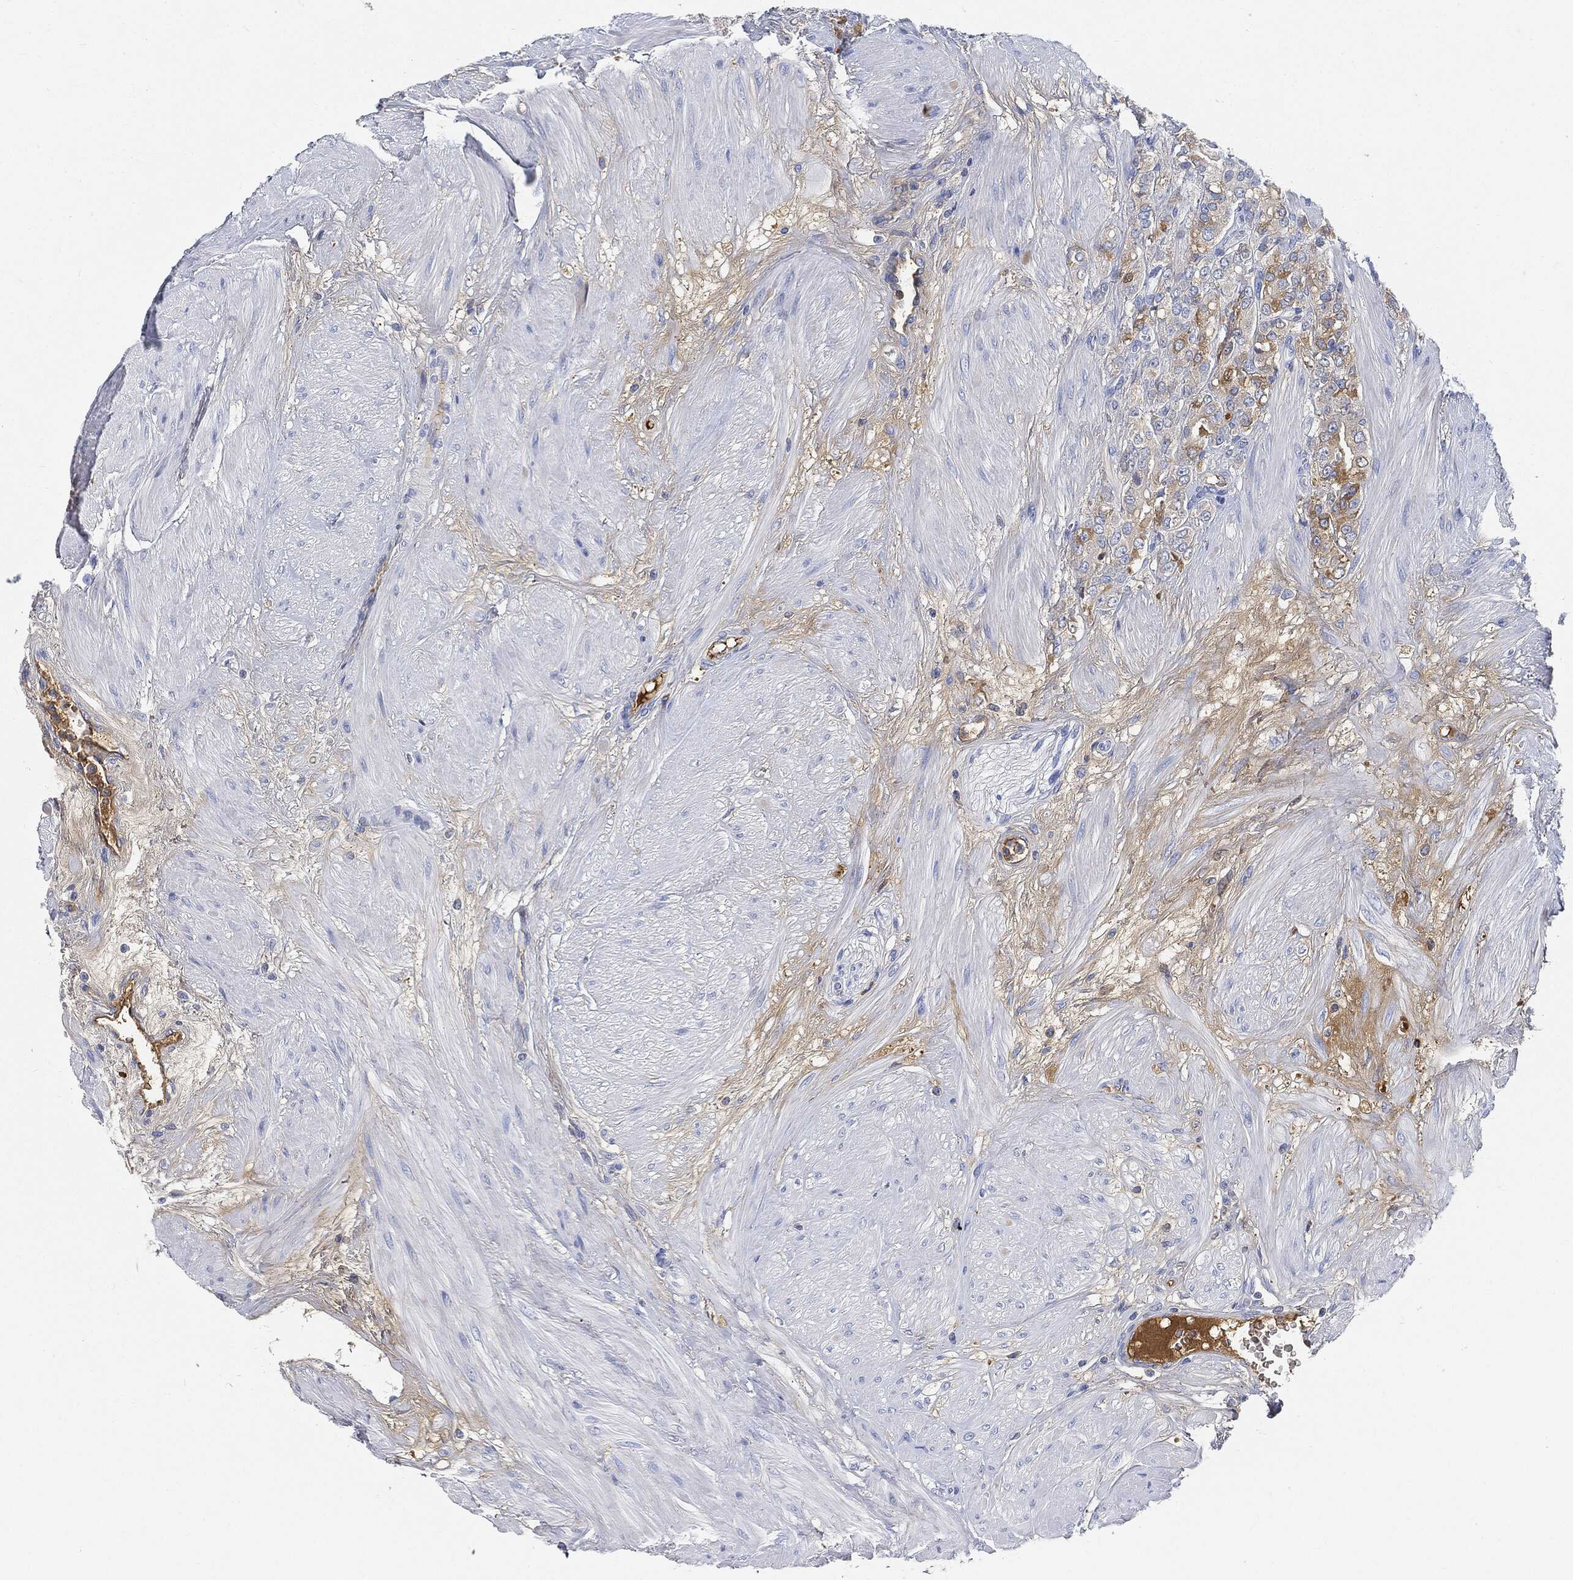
{"staining": {"intensity": "moderate", "quantity": "<25%", "location": "cytoplasmic/membranous"}, "tissue": "prostate cancer", "cell_type": "Tumor cells", "image_type": "cancer", "snomed": [{"axis": "morphology", "description": "Adenocarcinoma, NOS"}, {"axis": "topography", "description": "Prostate and seminal vesicle, NOS"}, {"axis": "topography", "description": "Prostate"}], "caption": "This histopathology image shows immunohistochemistry (IHC) staining of prostate cancer, with low moderate cytoplasmic/membranous positivity in approximately <25% of tumor cells.", "gene": "IGLV6-57", "patient": {"sex": "male", "age": 67}}